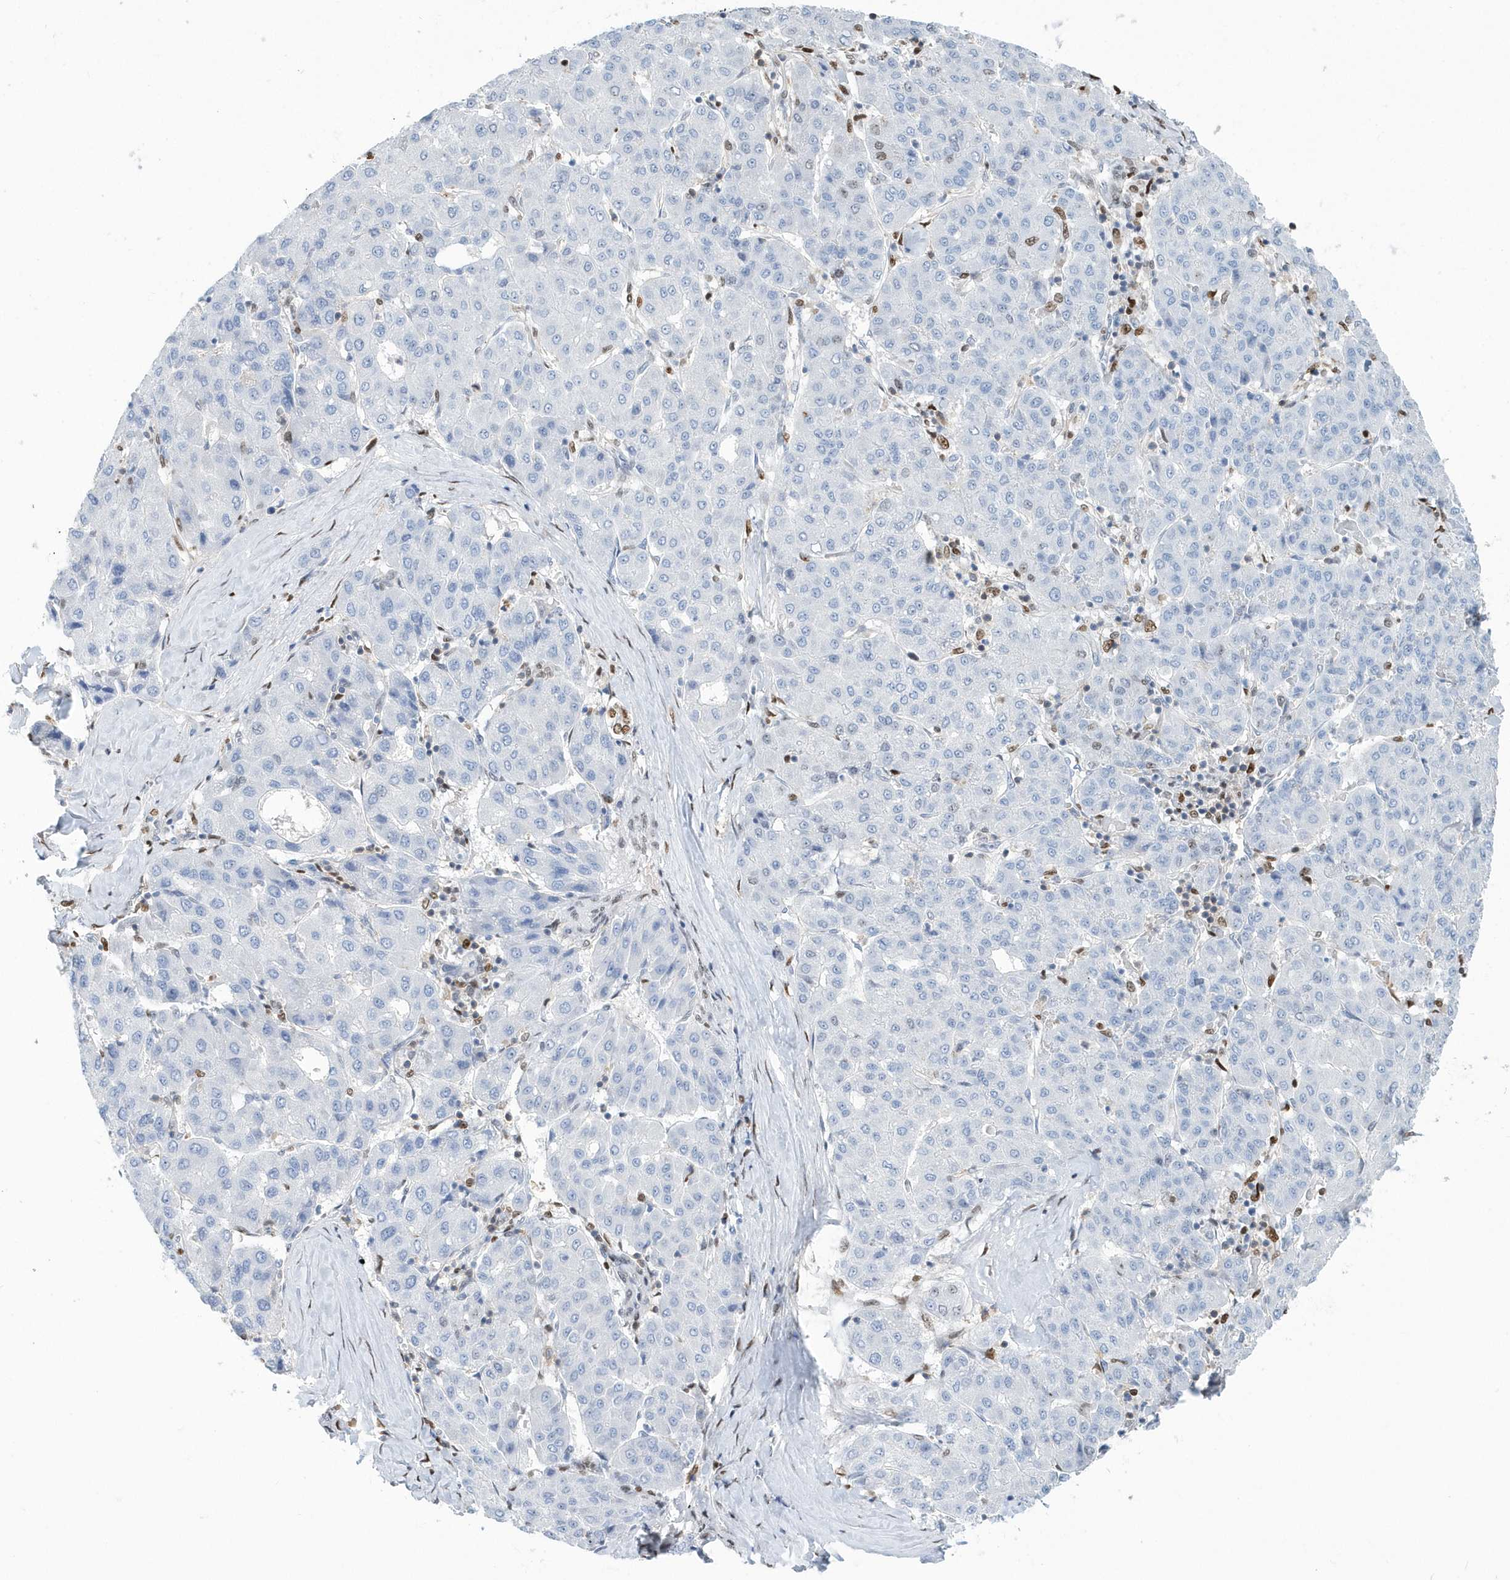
{"staining": {"intensity": "negative", "quantity": "none", "location": "none"}, "tissue": "liver cancer", "cell_type": "Tumor cells", "image_type": "cancer", "snomed": [{"axis": "morphology", "description": "Carcinoma, Hepatocellular, NOS"}, {"axis": "topography", "description": "Liver"}], "caption": "Tumor cells show no significant staining in liver hepatocellular carcinoma.", "gene": "MACROH2A2", "patient": {"sex": "male", "age": 65}}